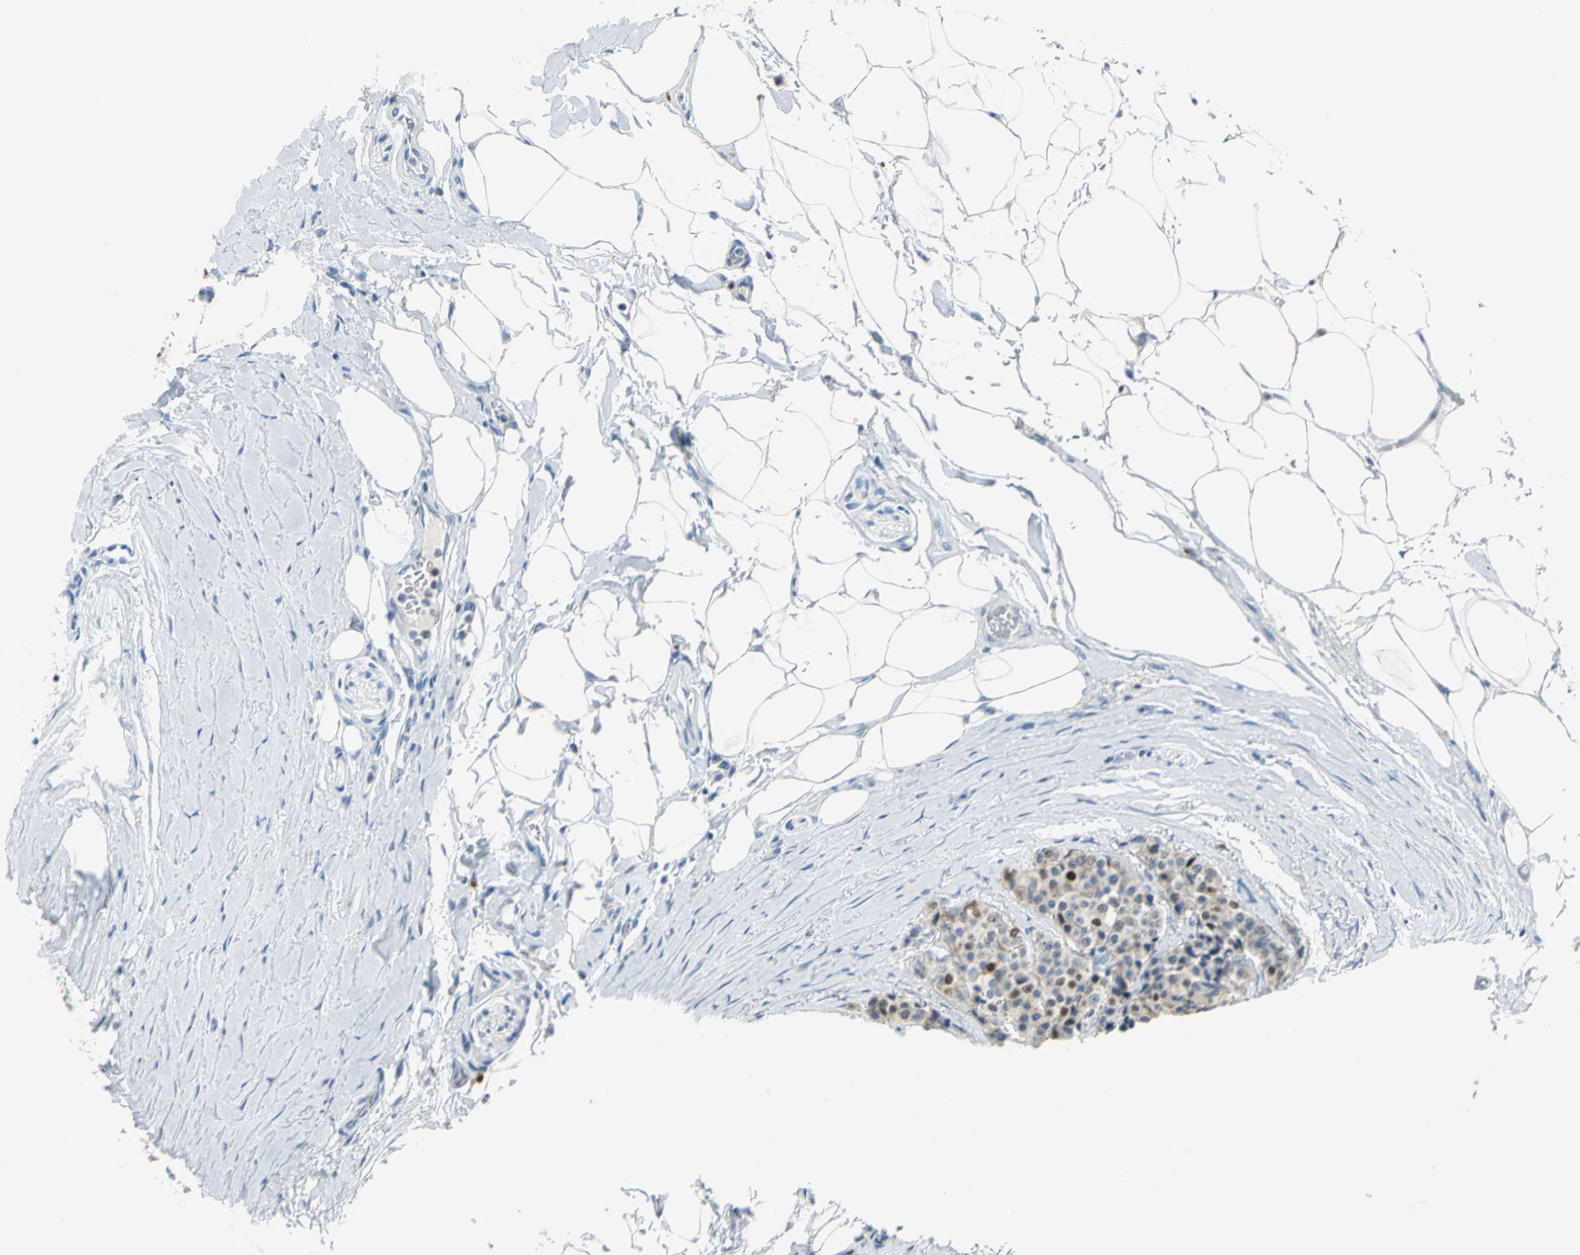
{"staining": {"intensity": "moderate", "quantity": "25%-75%", "location": "cytoplasmic/membranous,nuclear"}, "tissue": "carcinoid", "cell_type": "Tumor cells", "image_type": "cancer", "snomed": [{"axis": "morphology", "description": "Carcinoid, malignant, NOS"}, {"axis": "topography", "description": "Colon"}], "caption": "This is an image of immunohistochemistry staining of carcinoid, which shows moderate expression in the cytoplasmic/membranous and nuclear of tumor cells.", "gene": "MCM4", "patient": {"sex": "female", "age": 61}}